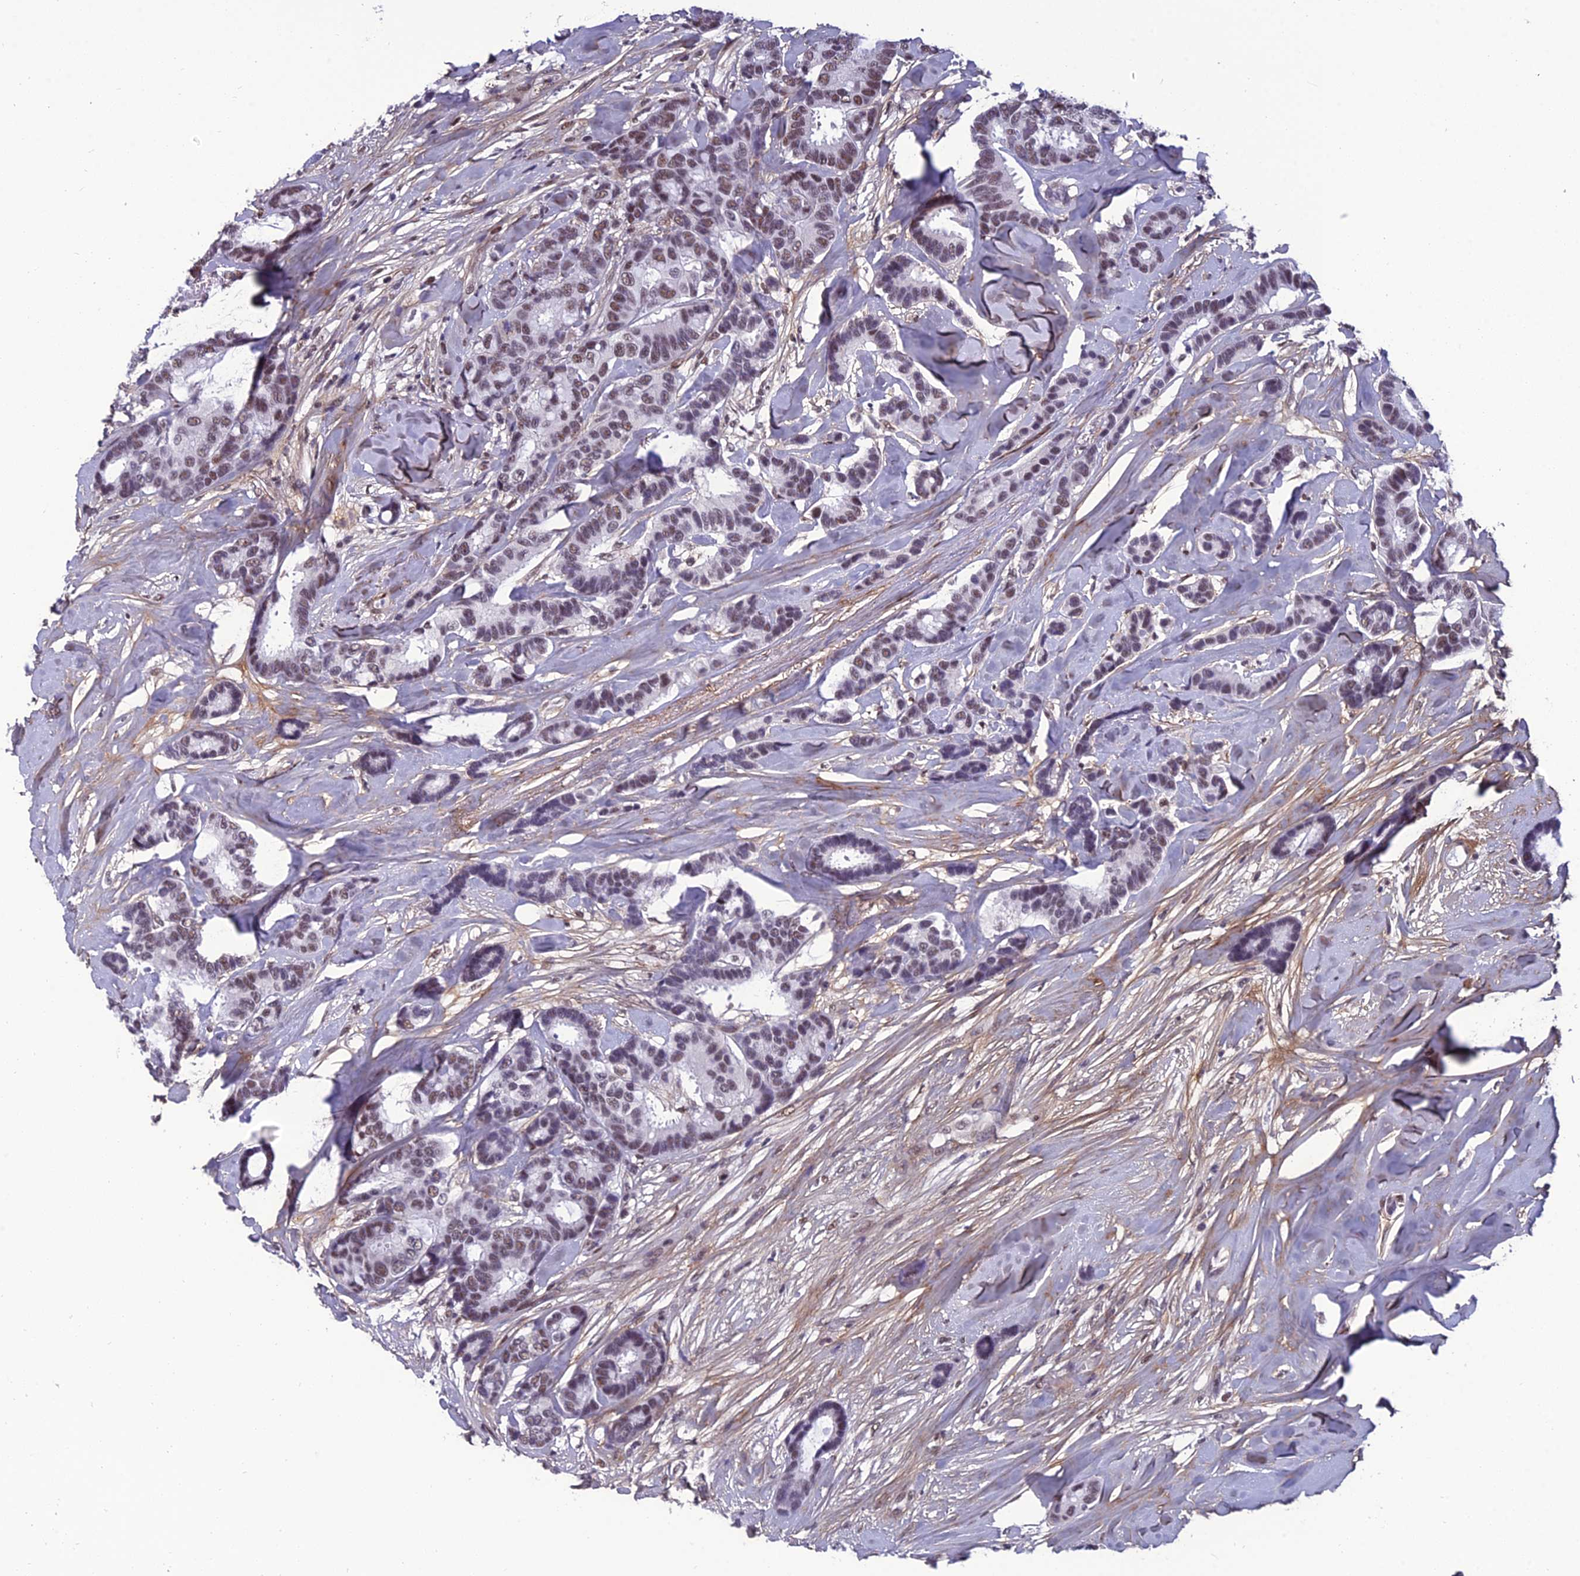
{"staining": {"intensity": "moderate", "quantity": ">75%", "location": "nuclear"}, "tissue": "breast cancer", "cell_type": "Tumor cells", "image_type": "cancer", "snomed": [{"axis": "morphology", "description": "Duct carcinoma"}, {"axis": "topography", "description": "Breast"}], "caption": "Protein expression analysis of breast infiltrating ductal carcinoma demonstrates moderate nuclear staining in approximately >75% of tumor cells. (brown staining indicates protein expression, while blue staining denotes nuclei).", "gene": "RSRC1", "patient": {"sex": "female", "age": 87}}